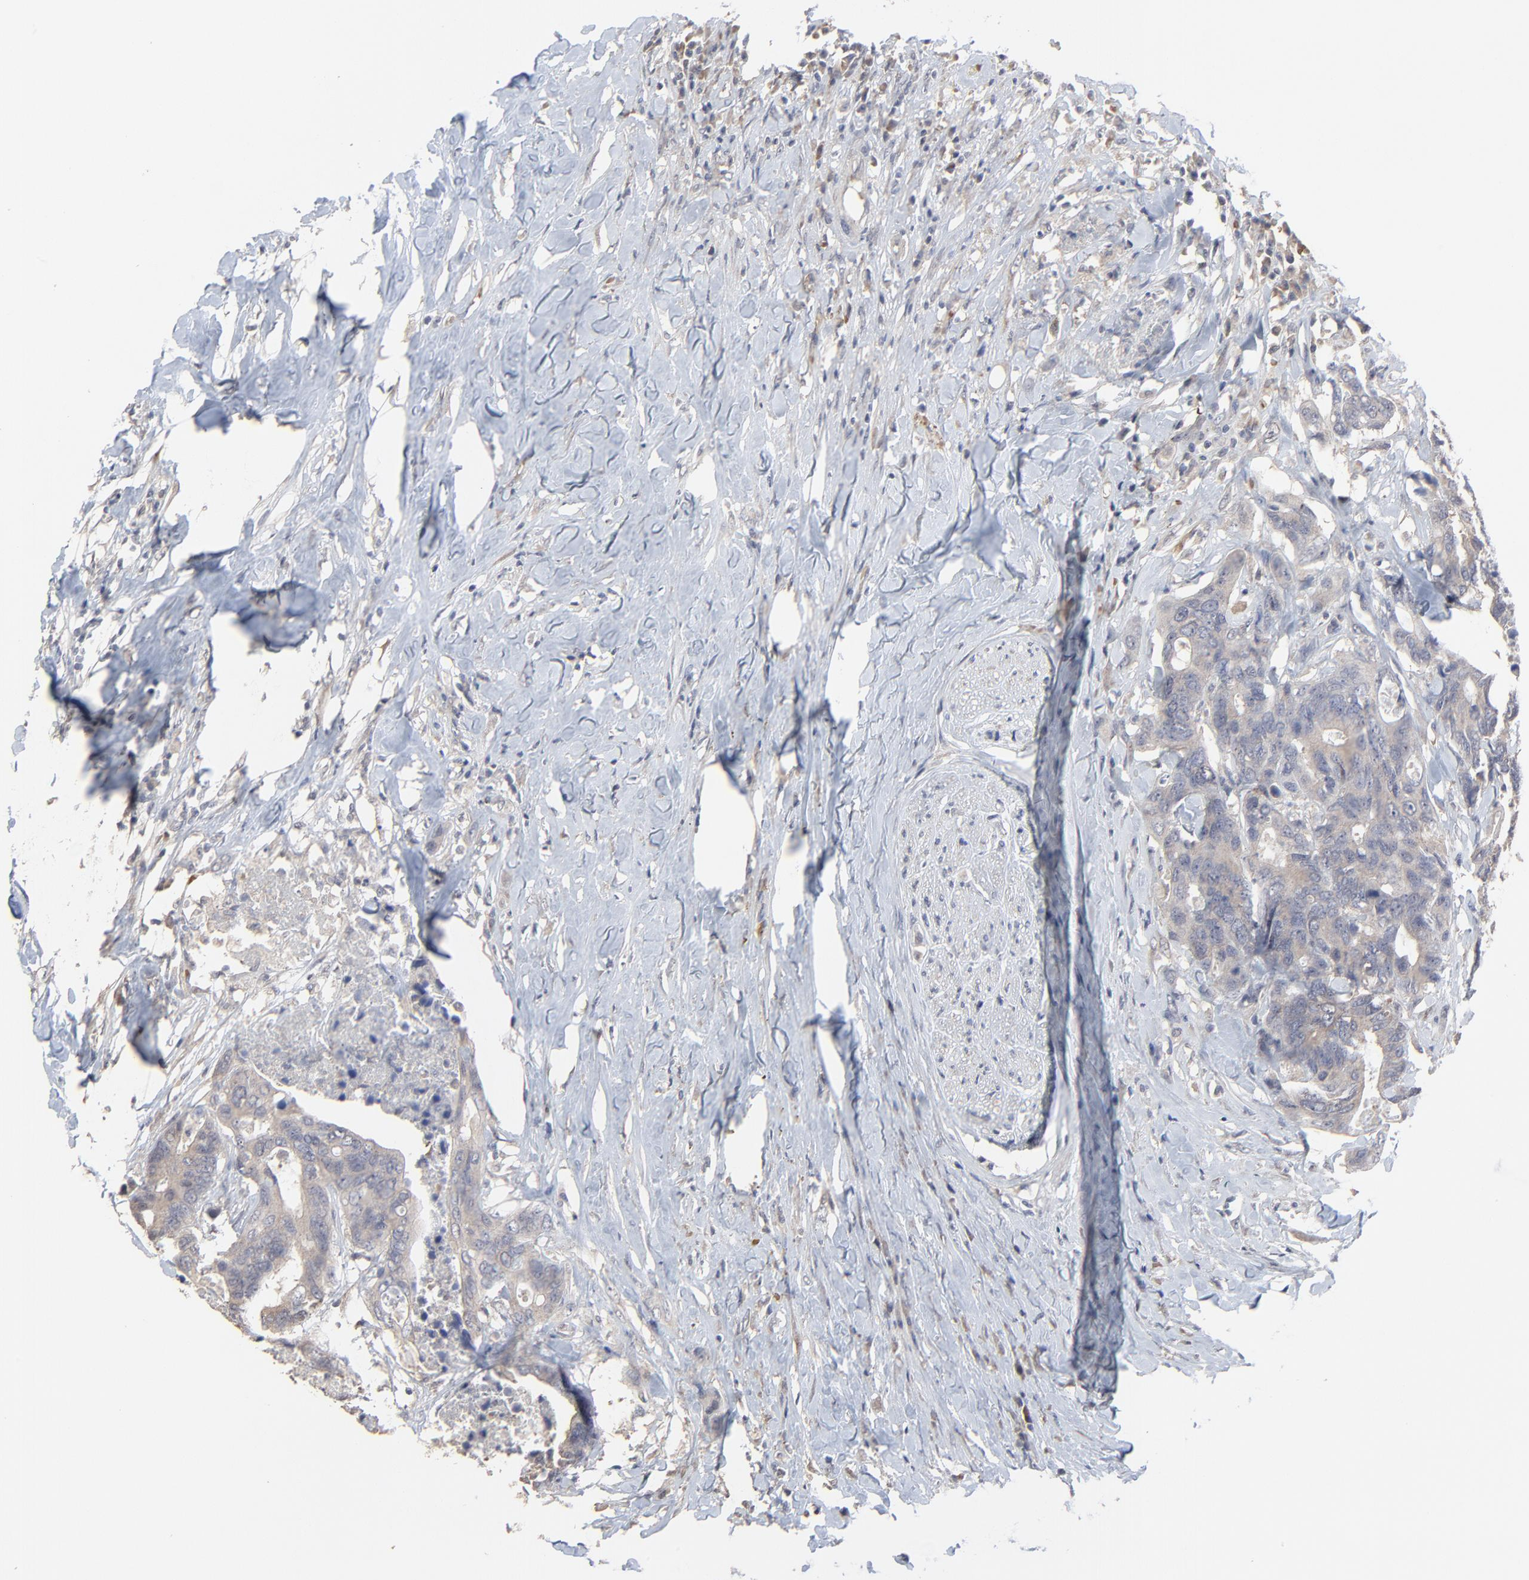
{"staining": {"intensity": "weak", "quantity": ">75%", "location": "cytoplasmic/membranous"}, "tissue": "colorectal cancer", "cell_type": "Tumor cells", "image_type": "cancer", "snomed": [{"axis": "morphology", "description": "Adenocarcinoma, NOS"}, {"axis": "topography", "description": "Rectum"}], "caption": "Weak cytoplasmic/membranous positivity for a protein is seen in about >75% of tumor cells of colorectal cancer using IHC.", "gene": "FANCB", "patient": {"sex": "male", "age": 55}}